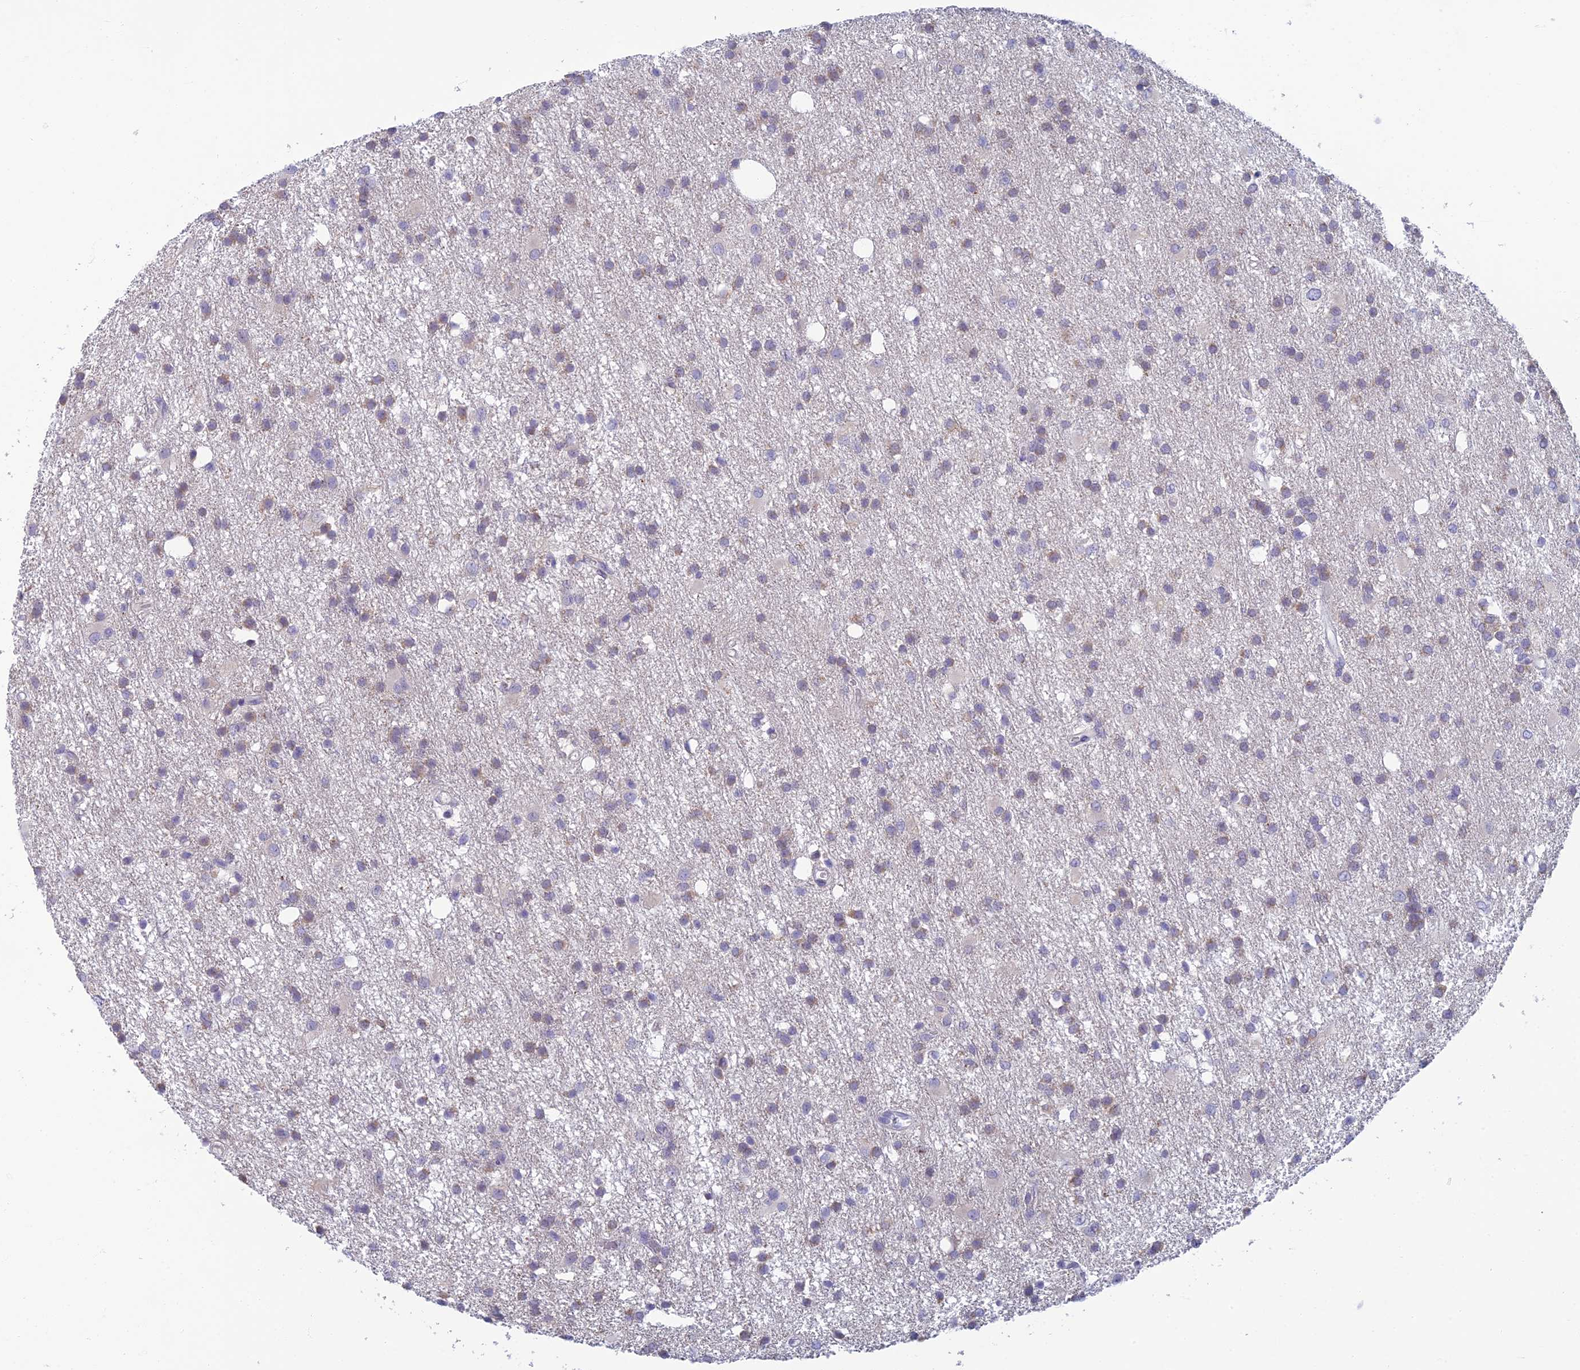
{"staining": {"intensity": "weak", "quantity": "25%-75%", "location": "cytoplasmic/membranous"}, "tissue": "glioma", "cell_type": "Tumor cells", "image_type": "cancer", "snomed": [{"axis": "morphology", "description": "Glioma, malignant, High grade"}, {"axis": "topography", "description": "Brain"}], "caption": "A histopathology image of high-grade glioma (malignant) stained for a protein shows weak cytoplasmic/membranous brown staining in tumor cells. (Stains: DAB in brown, nuclei in blue, Microscopy: brightfield microscopy at high magnification).", "gene": "SLC25A41", "patient": {"sex": "male", "age": 77}}